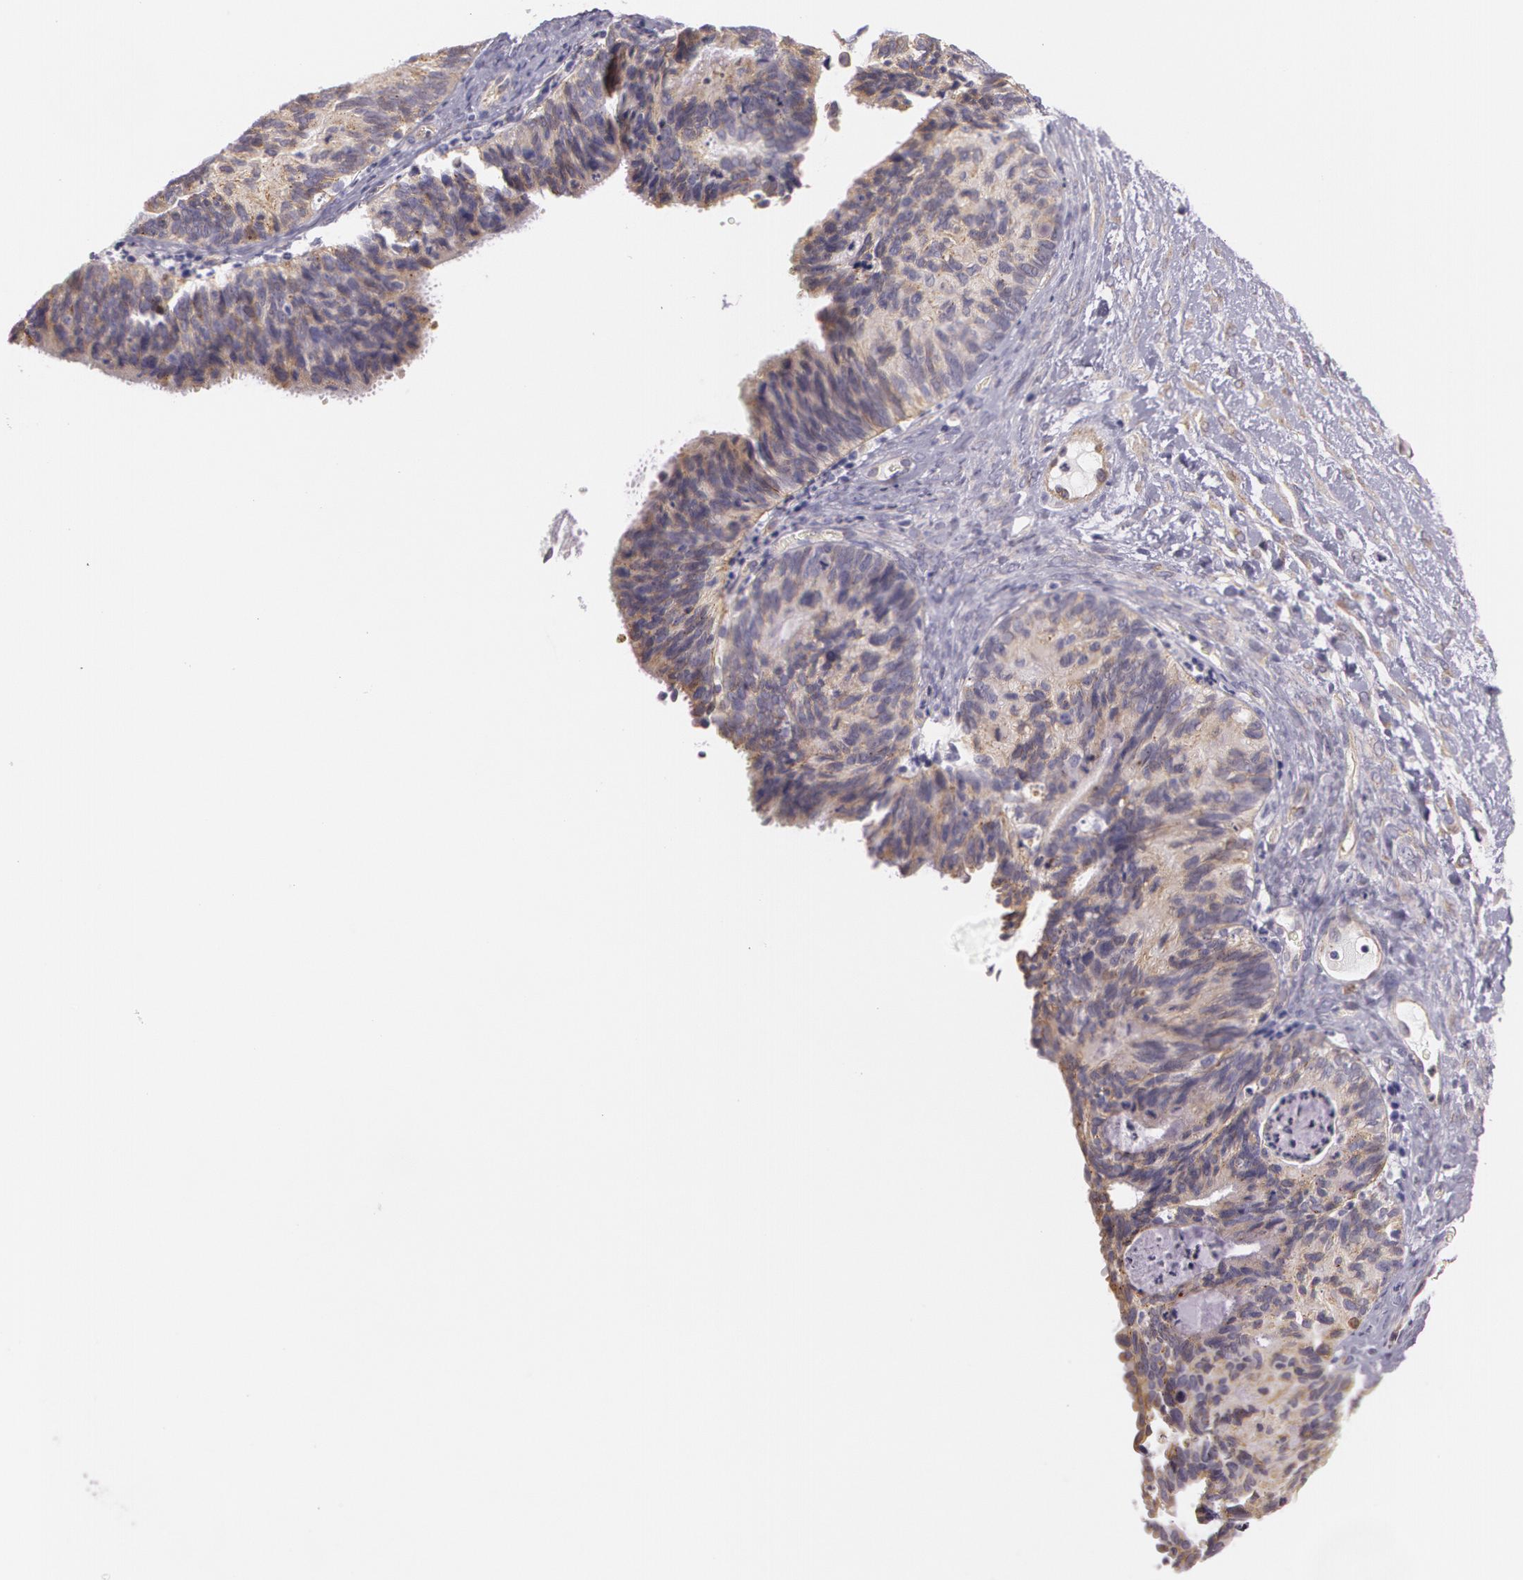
{"staining": {"intensity": "moderate", "quantity": ">75%", "location": "cytoplasmic/membranous"}, "tissue": "ovarian cancer", "cell_type": "Tumor cells", "image_type": "cancer", "snomed": [{"axis": "morphology", "description": "Carcinoma, endometroid"}, {"axis": "topography", "description": "Ovary"}], "caption": "A histopathology image showing moderate cytoplasmic/membranous expression in approximately >75% of tumor cells in ovarian cancer, as visualized by brown immunohistochemical staining.", "gene": "APP", "patient": {"sex": "female", "age": 52}}